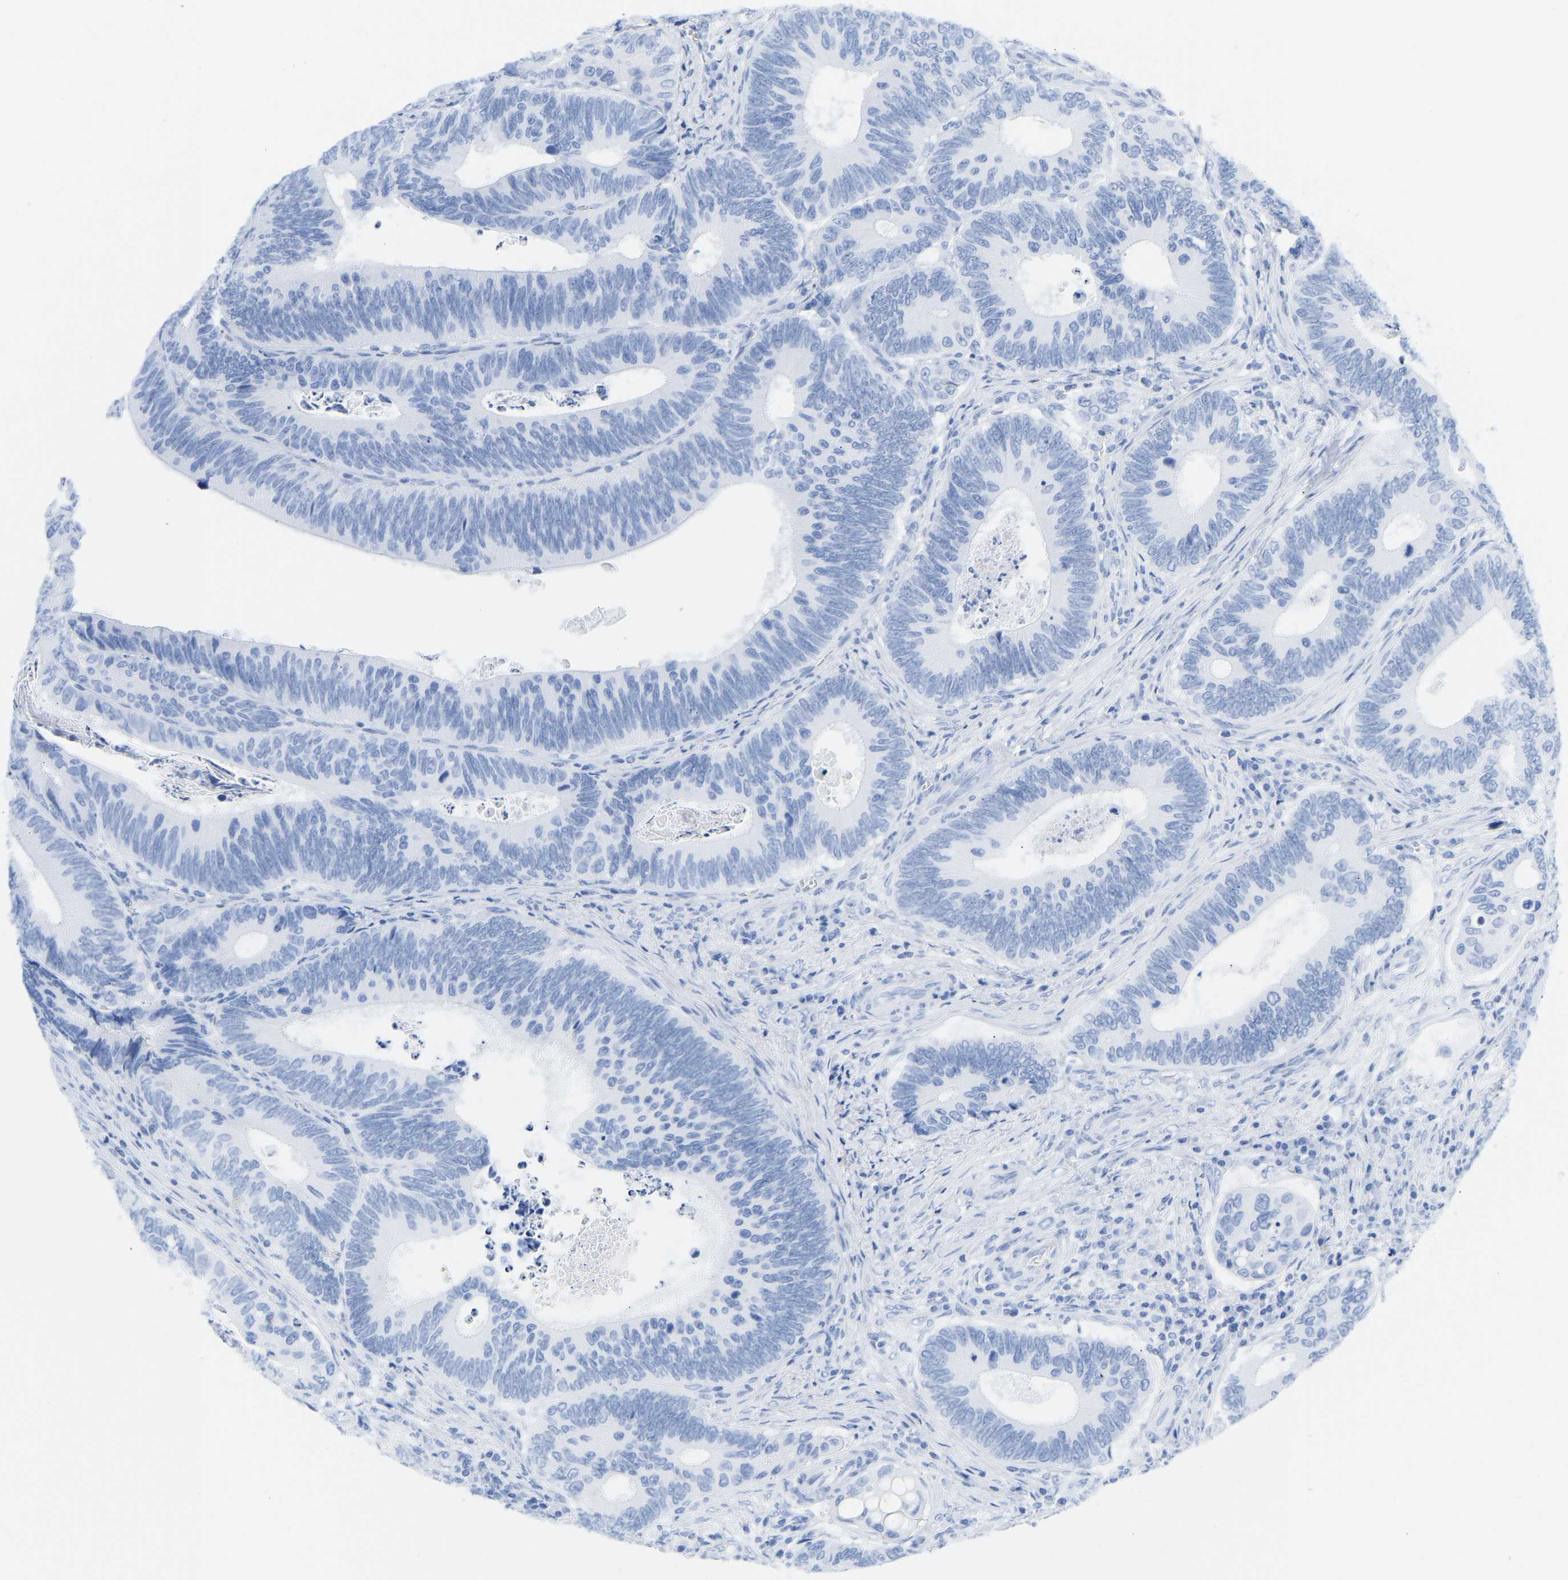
{"staining": {"intensity": "negative", "quantity": "none", "location": "none"}, "tissue": "colorectal cancer", "cell_type": "Tumor cells", "image_type": "cancer", "snomed": [{"axis": "morphology", "description": "Inflammation, NOS"}, {"axis": "morphology", "description": "Adenocarcinoma, NOS"}, {"axis": "topography", "description": "Colon"}], "caption": "A micrograph of colorectal cancer (adenocarcinoma) stained for a protein shows no brown staining in tumor cells. Brightfield microscopy of immunohistochemistry (IHC) stained with DAB (brown) and hematoxylin (blue), captured at high magnification.", "gene": "ELMO2", "patient": {"sex": "male", "age": 72}}